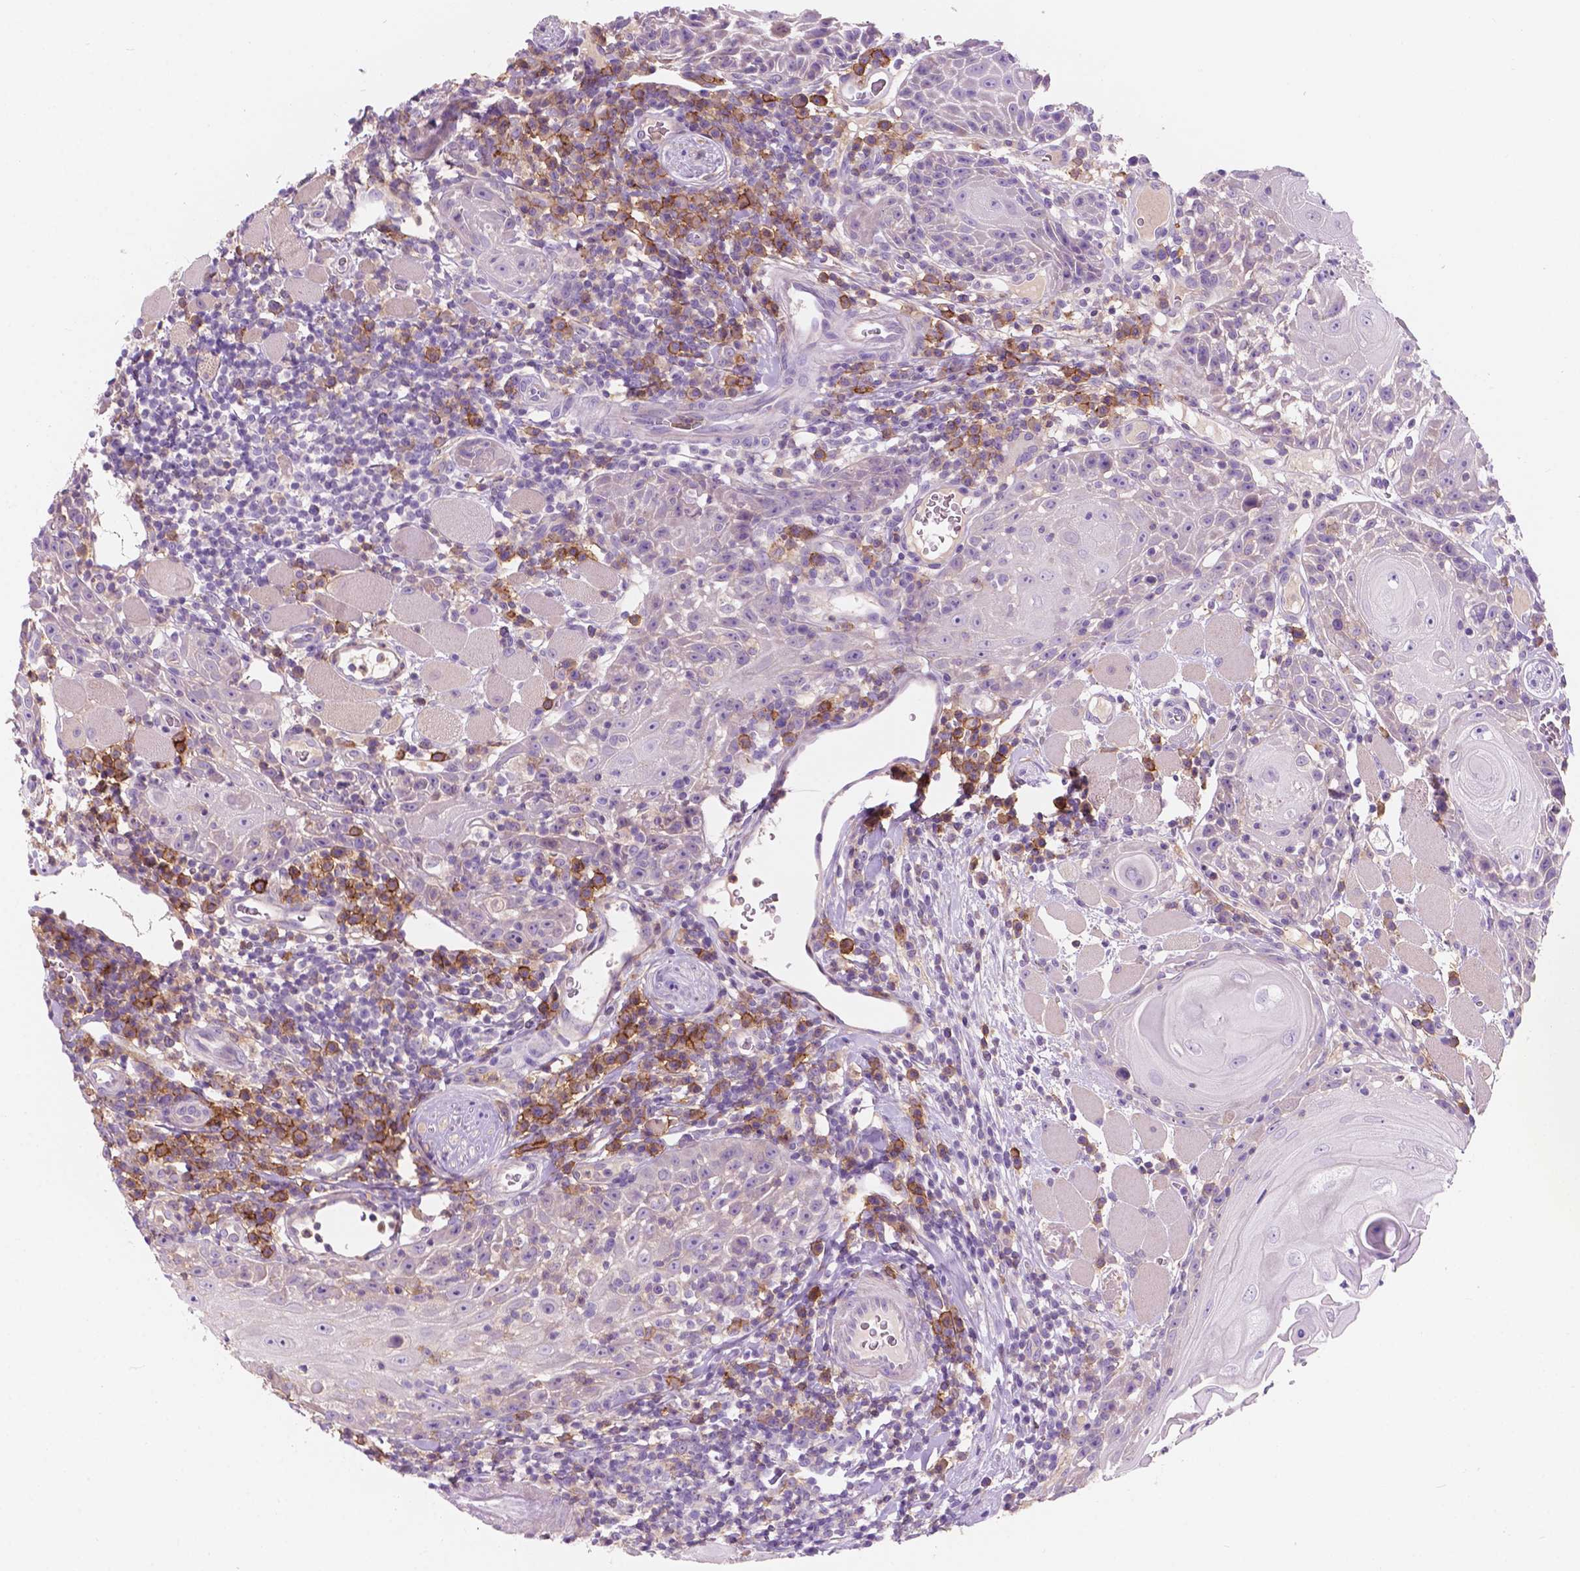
{"staining": {"intensity": "negative", "quantity": "none", "location": "none"}, "tissue": "head and neck cancer", "cell_type": "Tumor cells", "image_type": "cancer", "snomed": [{"axis": "morphology", "description": "Squamous cell carcinoma, NOS"}, {"axis": "topography", "description": "Head-Neck"}], "caption": "An immunohistochemistry histopathology image of head and neck squamous cell carcinoma is shown. There is no staining in tumor cells of head and neck squamous cell carcinoma.", "gene": "SEMA4A", "patient": {"sex": "male", "age": 52}}